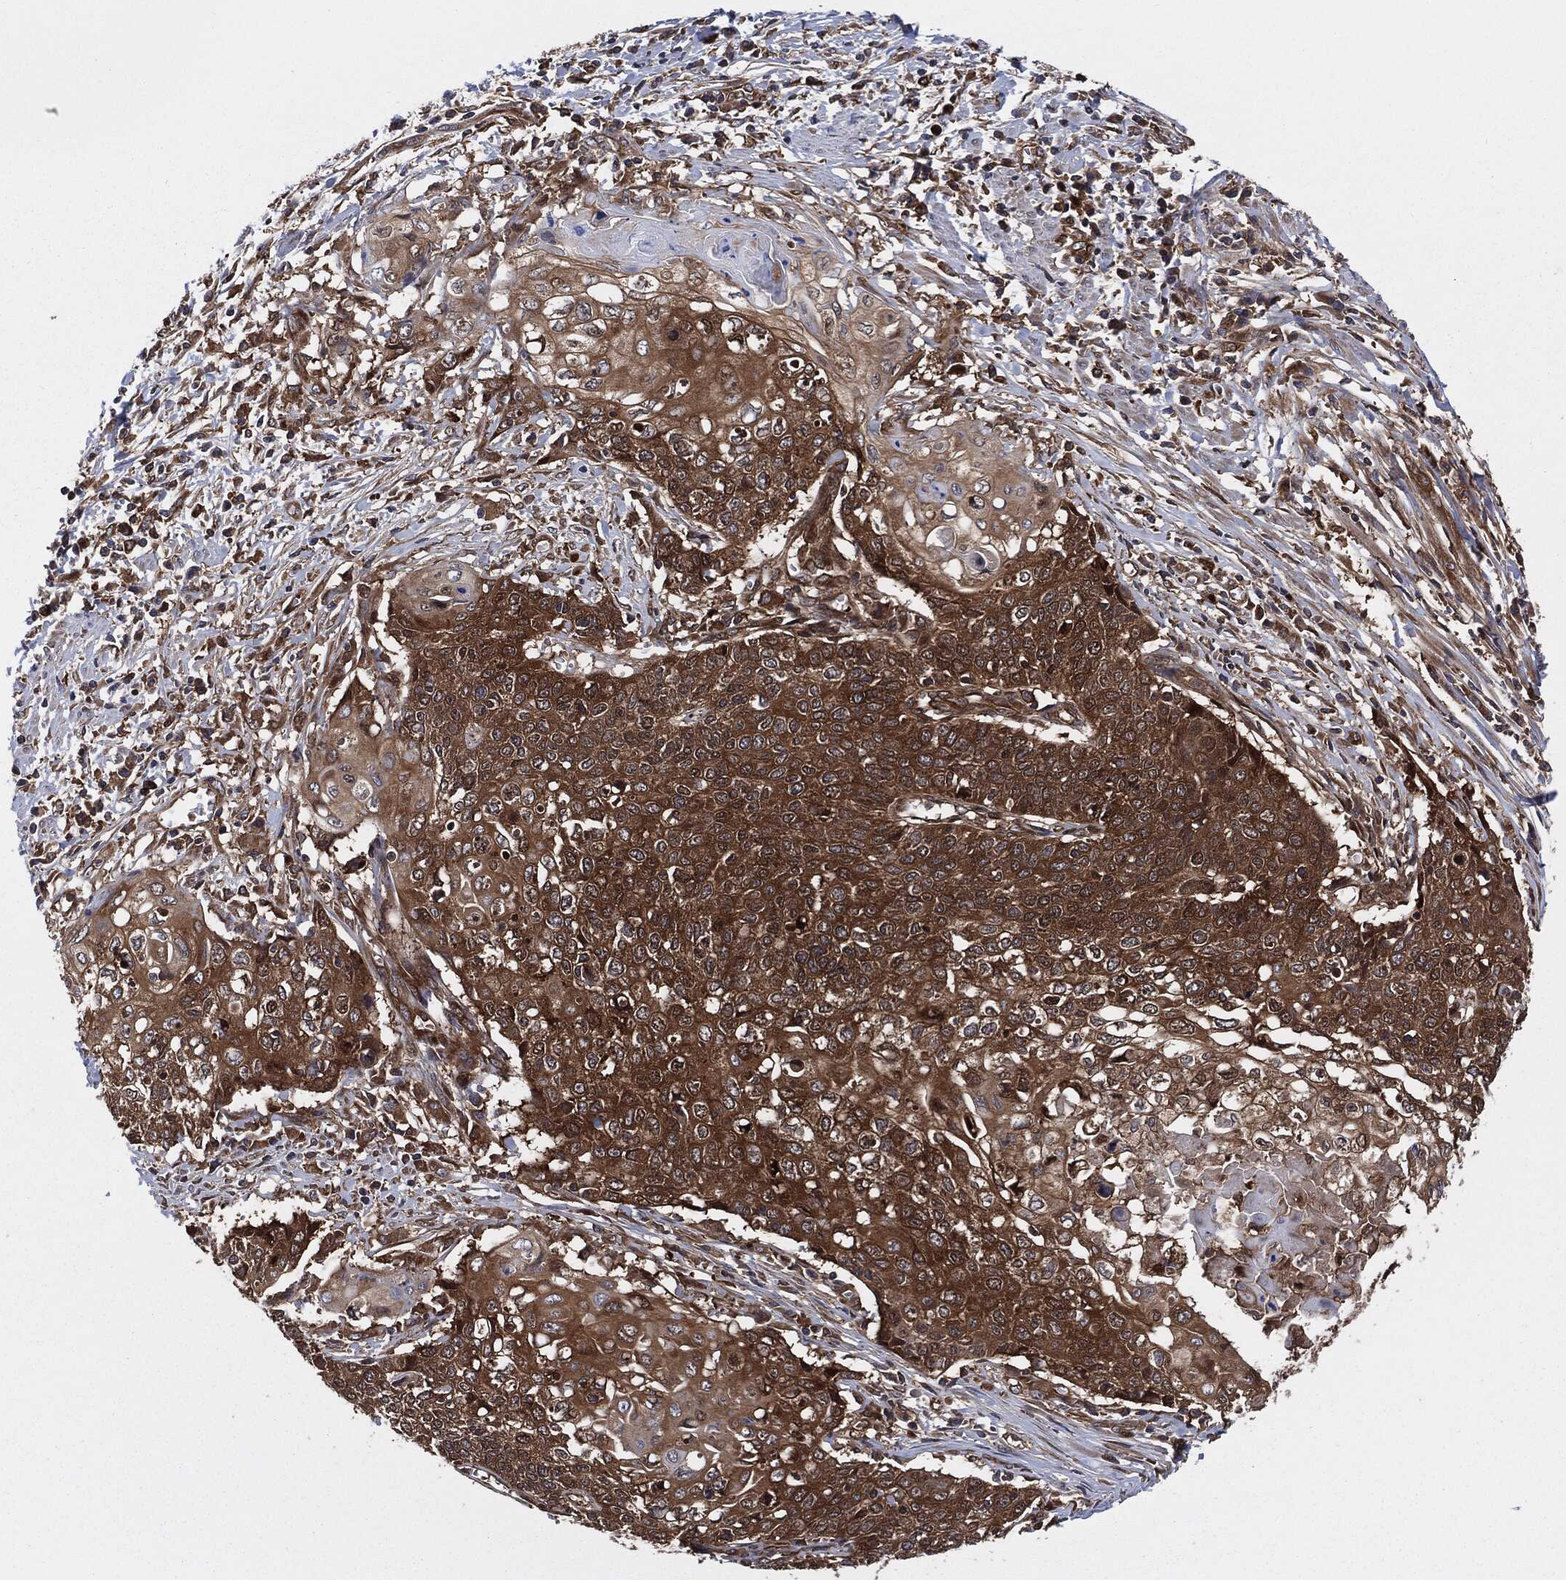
{"staining": {"intensity": "strong", "quantity": ">75%", "location": "cytoplasmic/membranous"}, "tissue": "cervical cancer", "cell_type": "Tumor cells", "image_type": "cancer", "snomed": [{"axis": "morphology", "description": "Squamous cell carcinoma, NOS"}, {"axis": "topography", "description": "Cervix"}], "caption": "A brown stain shows strong cytoplasmic/membranous positivity of a protein in human cervical cancer (squamous cell carcinoma) tumor cells.", "gene": "XPNPEP1", "patient": {"sex": "female", "age": 39}}